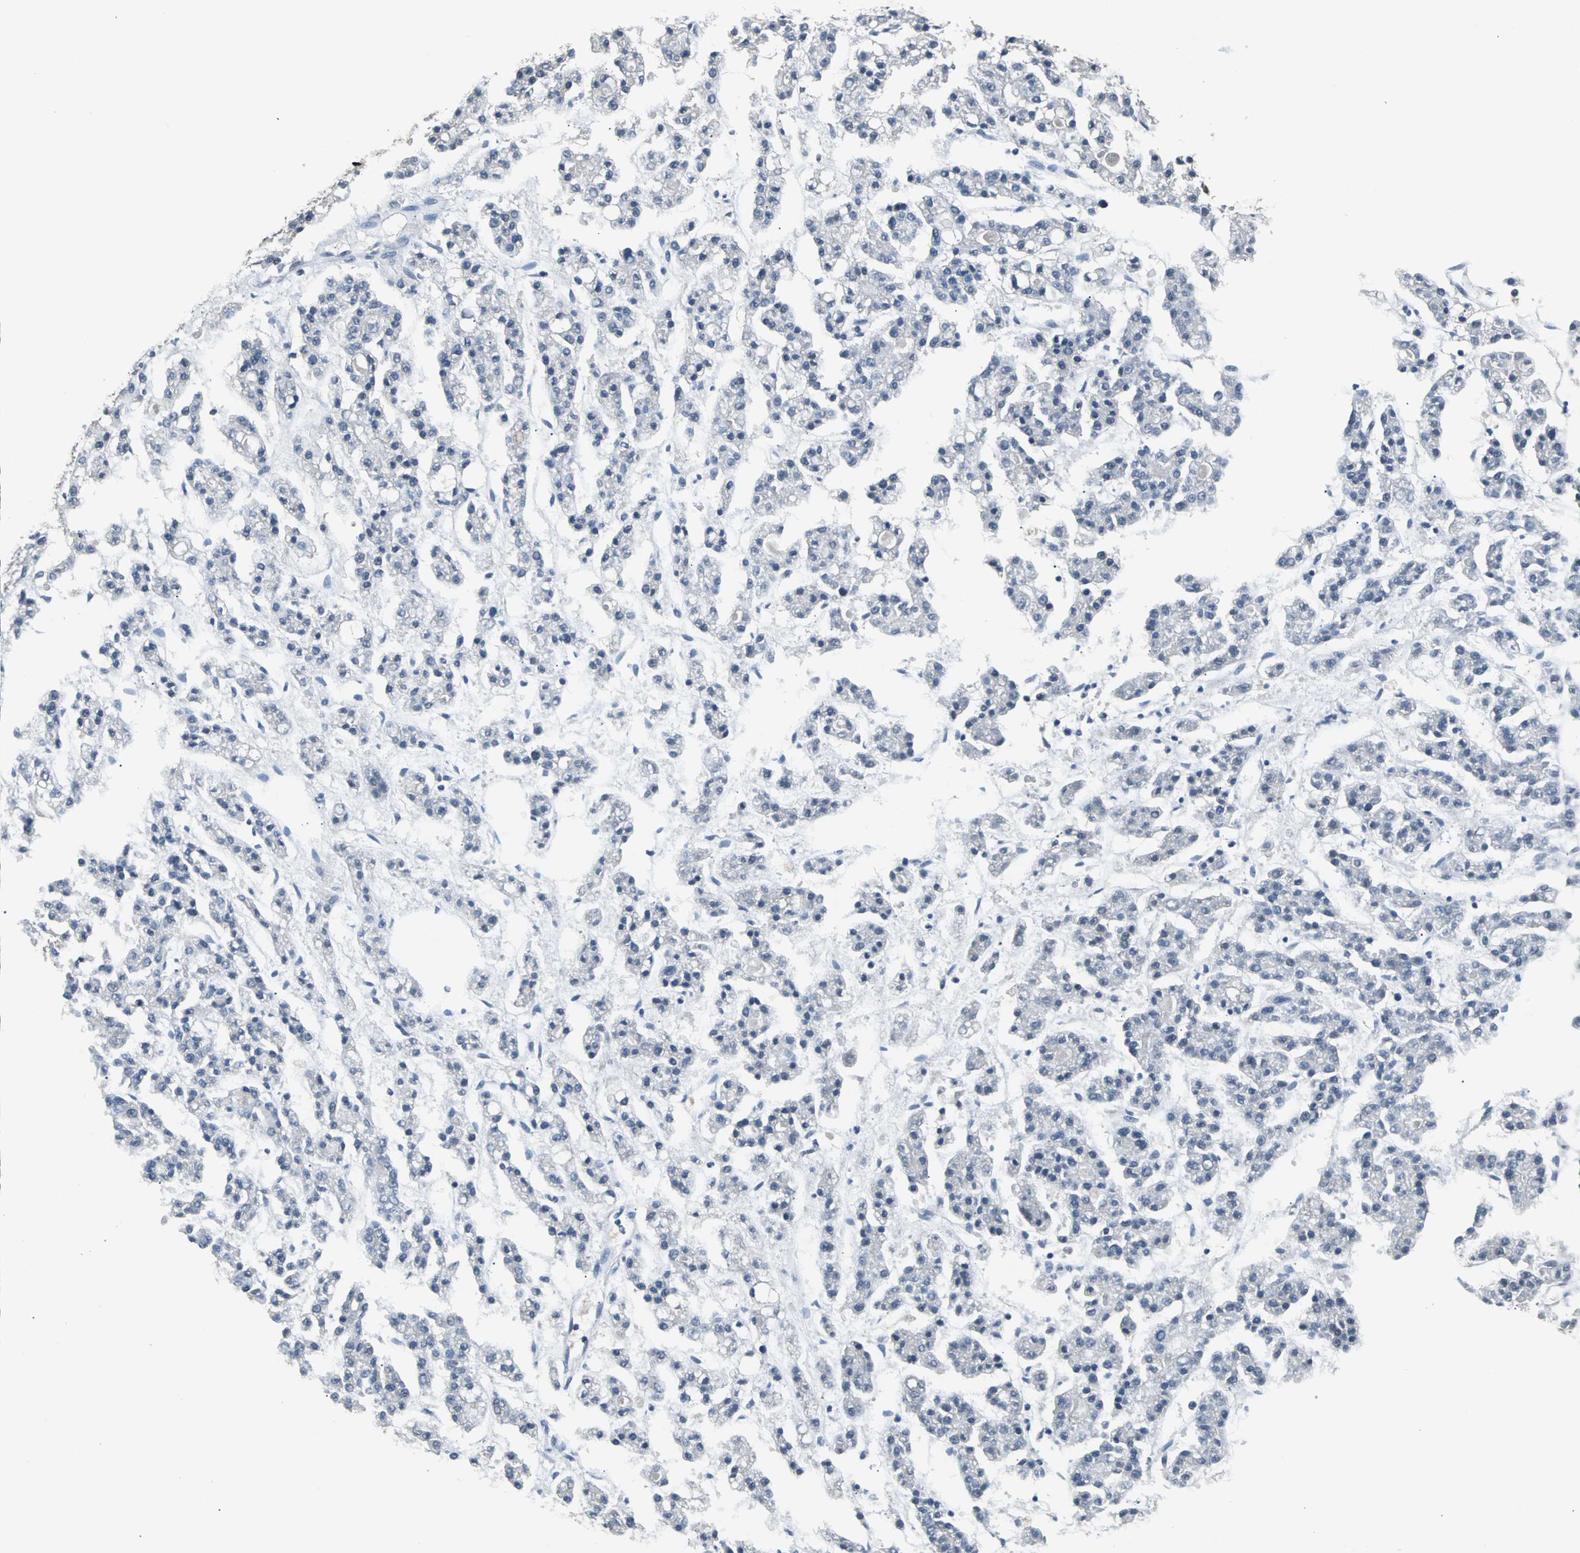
{"staining": {"intensity": "negative", "quantity": "none", "location": "none"}, "tissue": "liver cancer", "cell_type": "Tumor cells", "image_type": "cancer", "snomed": [{"axis": "morphology", "description": "Carcinoma, Hepatocellular, NOS"}, {"axis": "topography", "description": "Liver"}], "caption": "IHC of human liver hepatocellular carcinoma shows no expression in tumor cells.", "gene": "USP28", "patient": {"sex": "male", "age": 70}}